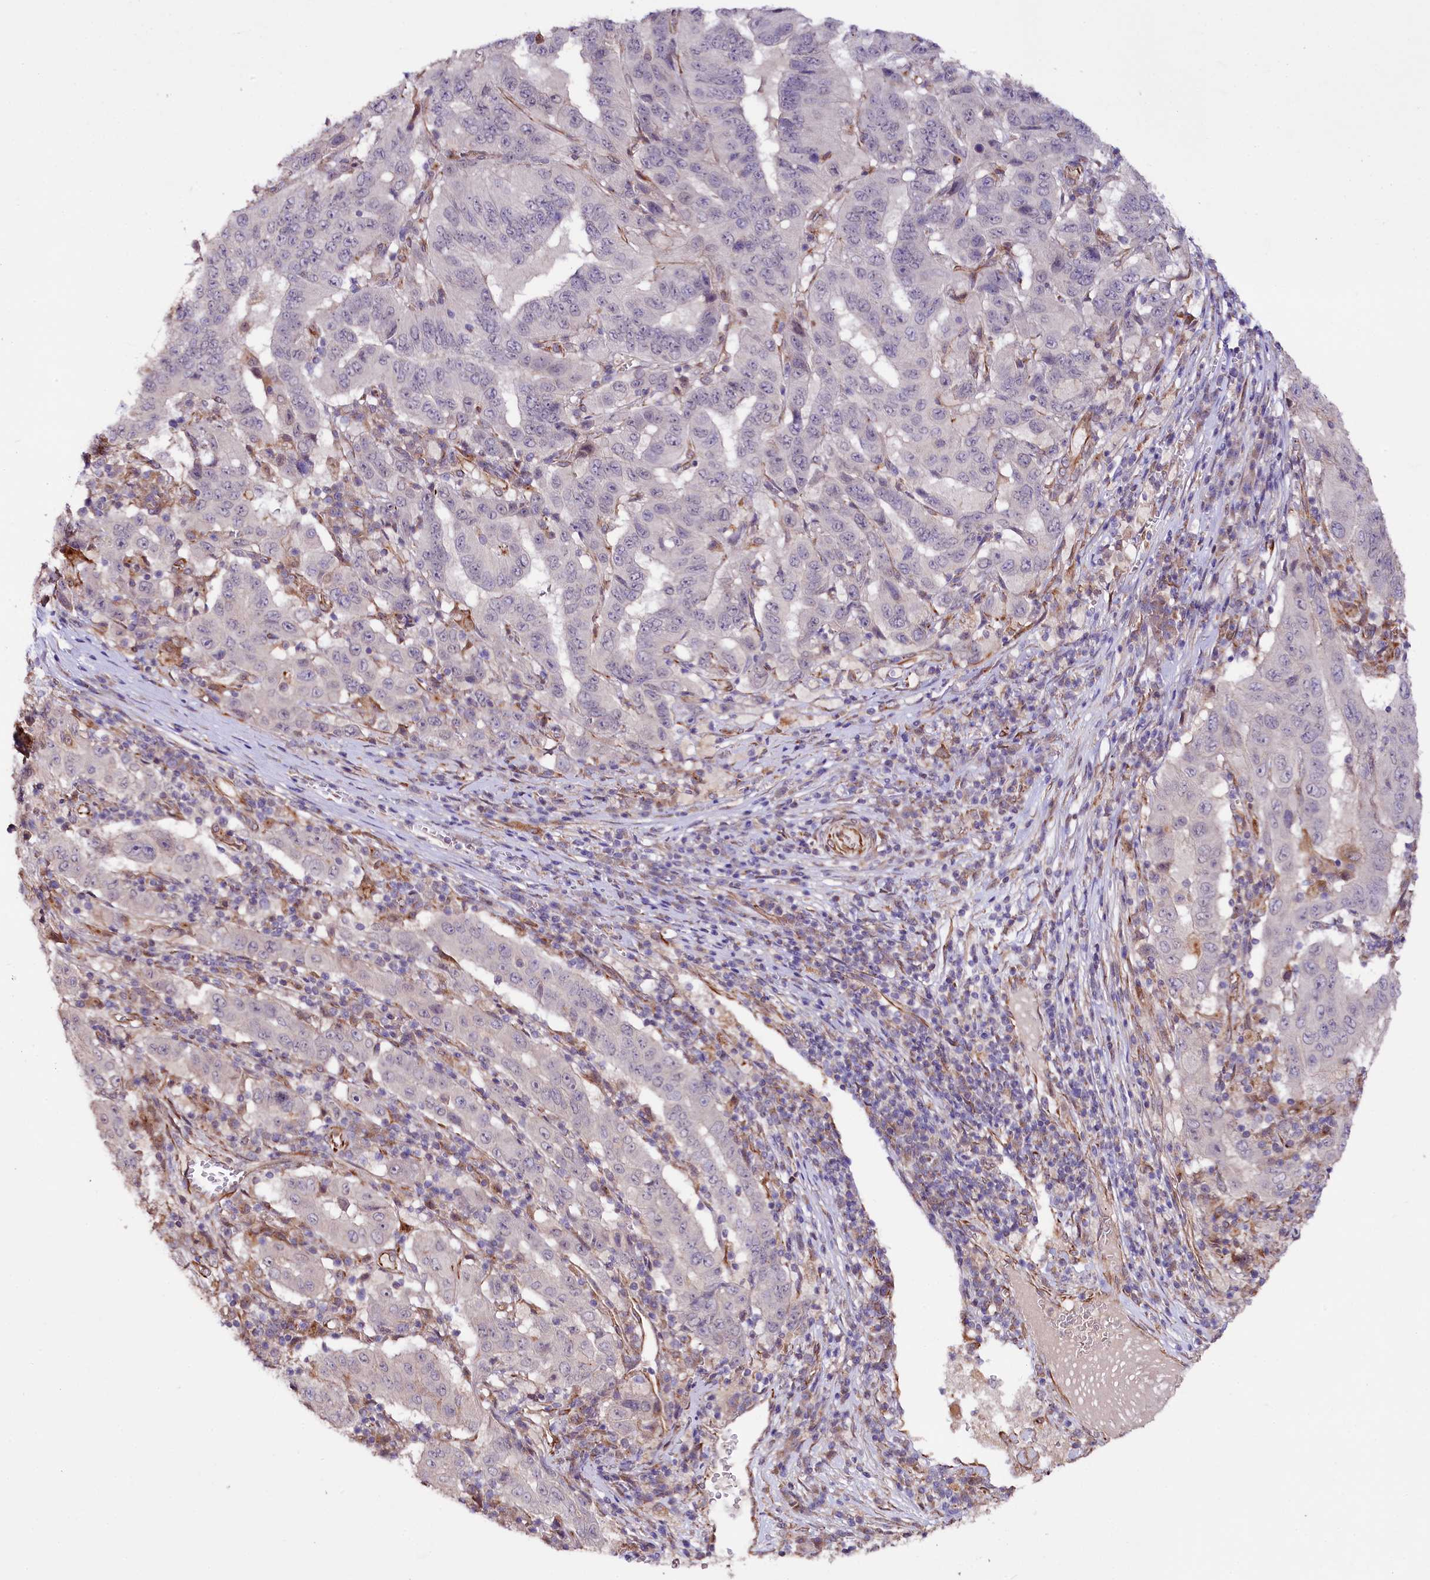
{"staining": {"intensity": "negative", "quantity": "none", "location": "none"}, "tissue": "pancreatic cancer", "cell_type": "Tumor cells", "image_type": "cancer", "snomed": [{"axis": "morphology", "description": "Adenocarcinoma, NOS"}, {"axis": "topography", "description": "Pancreas"}], "caption": "The immunohistochemistry (IHC) image has no significant staining in tumor cells of pancreatic cancer tissue.", "gene": "TTC12", "patient": {"sex": "male", "age": 63}}